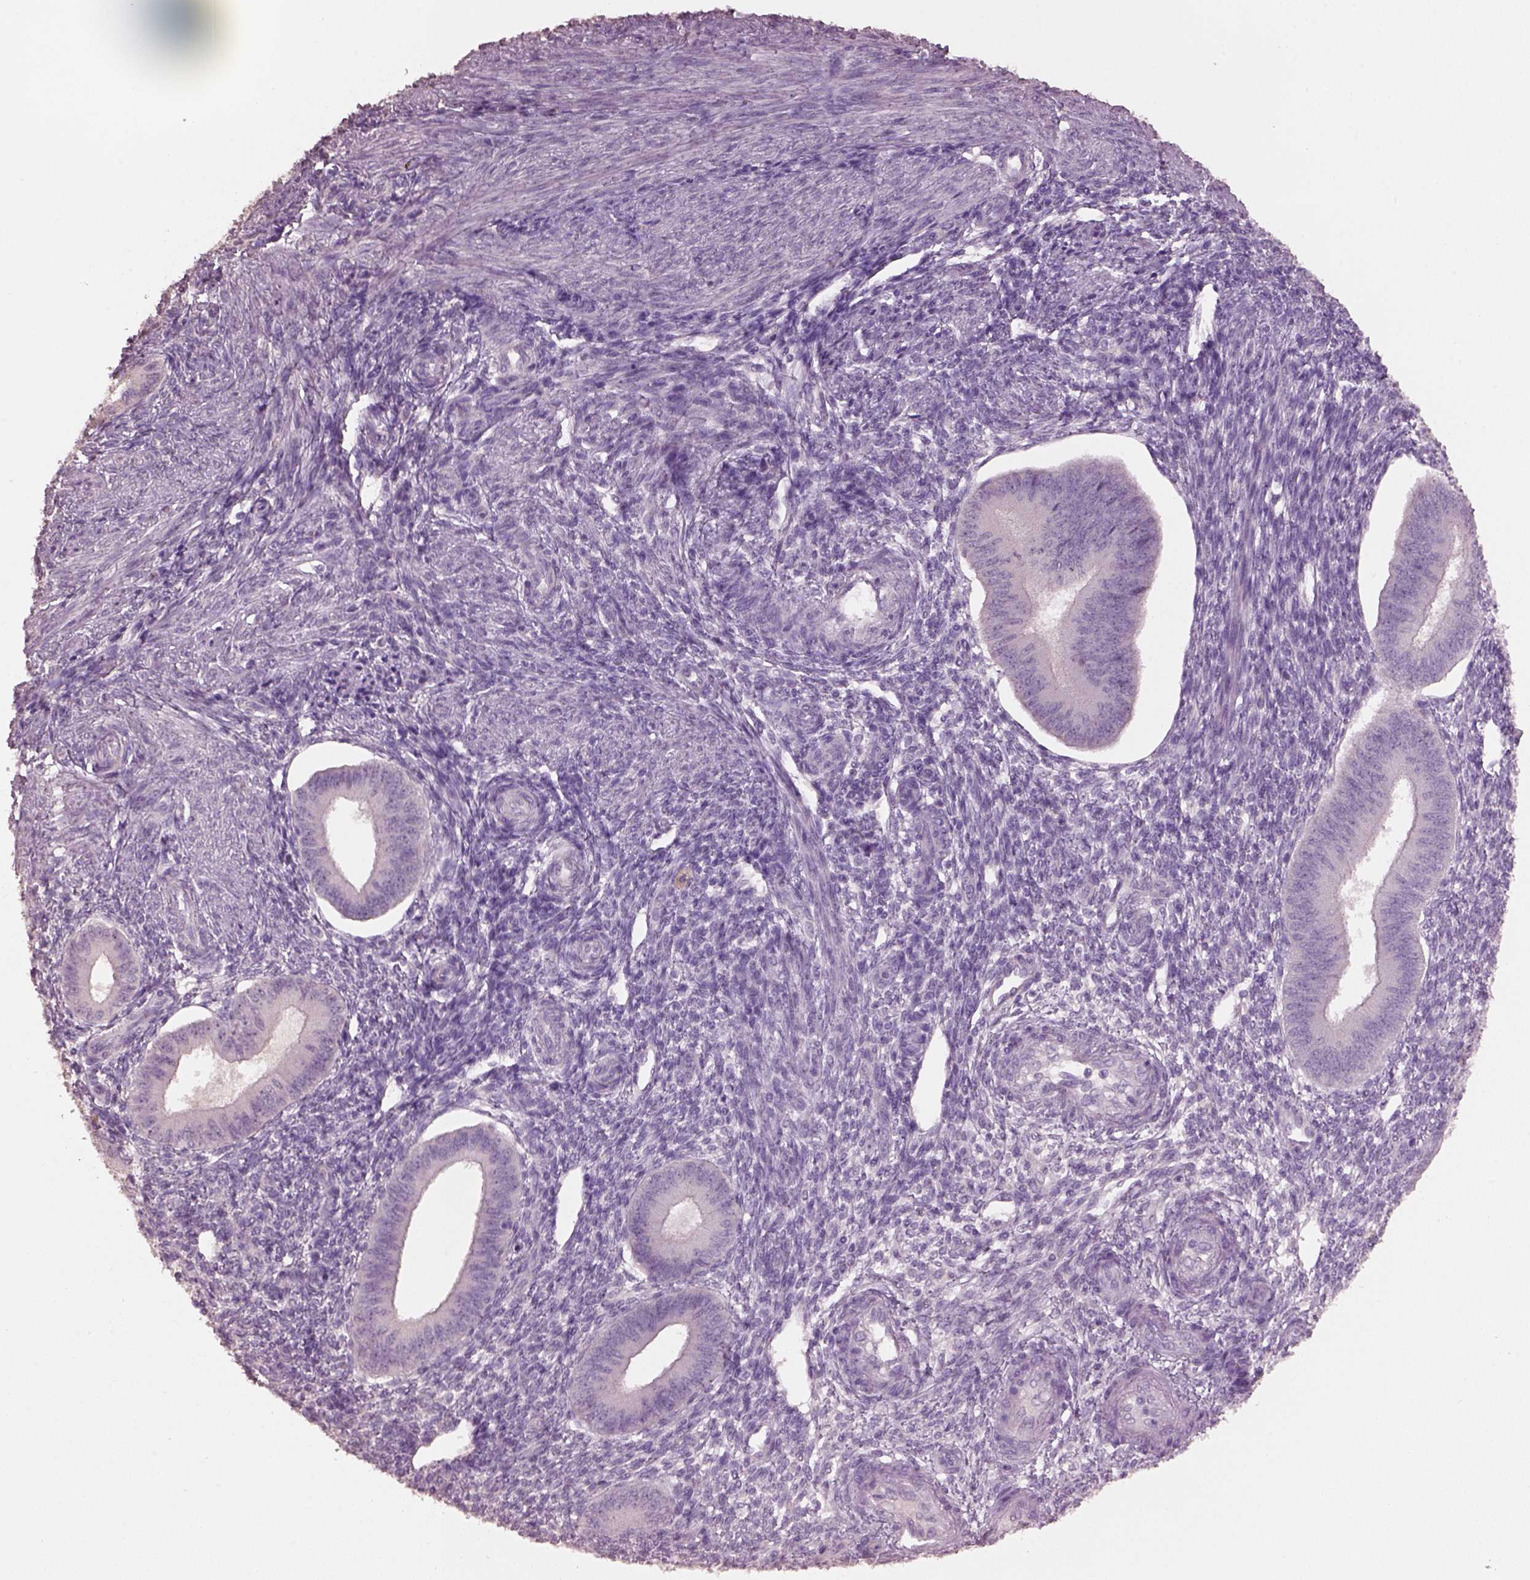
{"staining": {"intensity": "negative", "quantity": "none", "location": "none"}, "tissue": "endometrium", "cell_type": "Cells in endometrial stroma", "image_type": "normal", "snomed": [{"axis": "morphology", "description": "Normal tissue, NOS"}, {"axis": "topography", "description": "Endometrium"}], "caption": "This is an immunohistochemistry histopathology image of benign endometrium. There is no expression in cells in endometrial stroma.", "gene": "KCNIP3", "patient": {"sex": "female", "age": 39}}